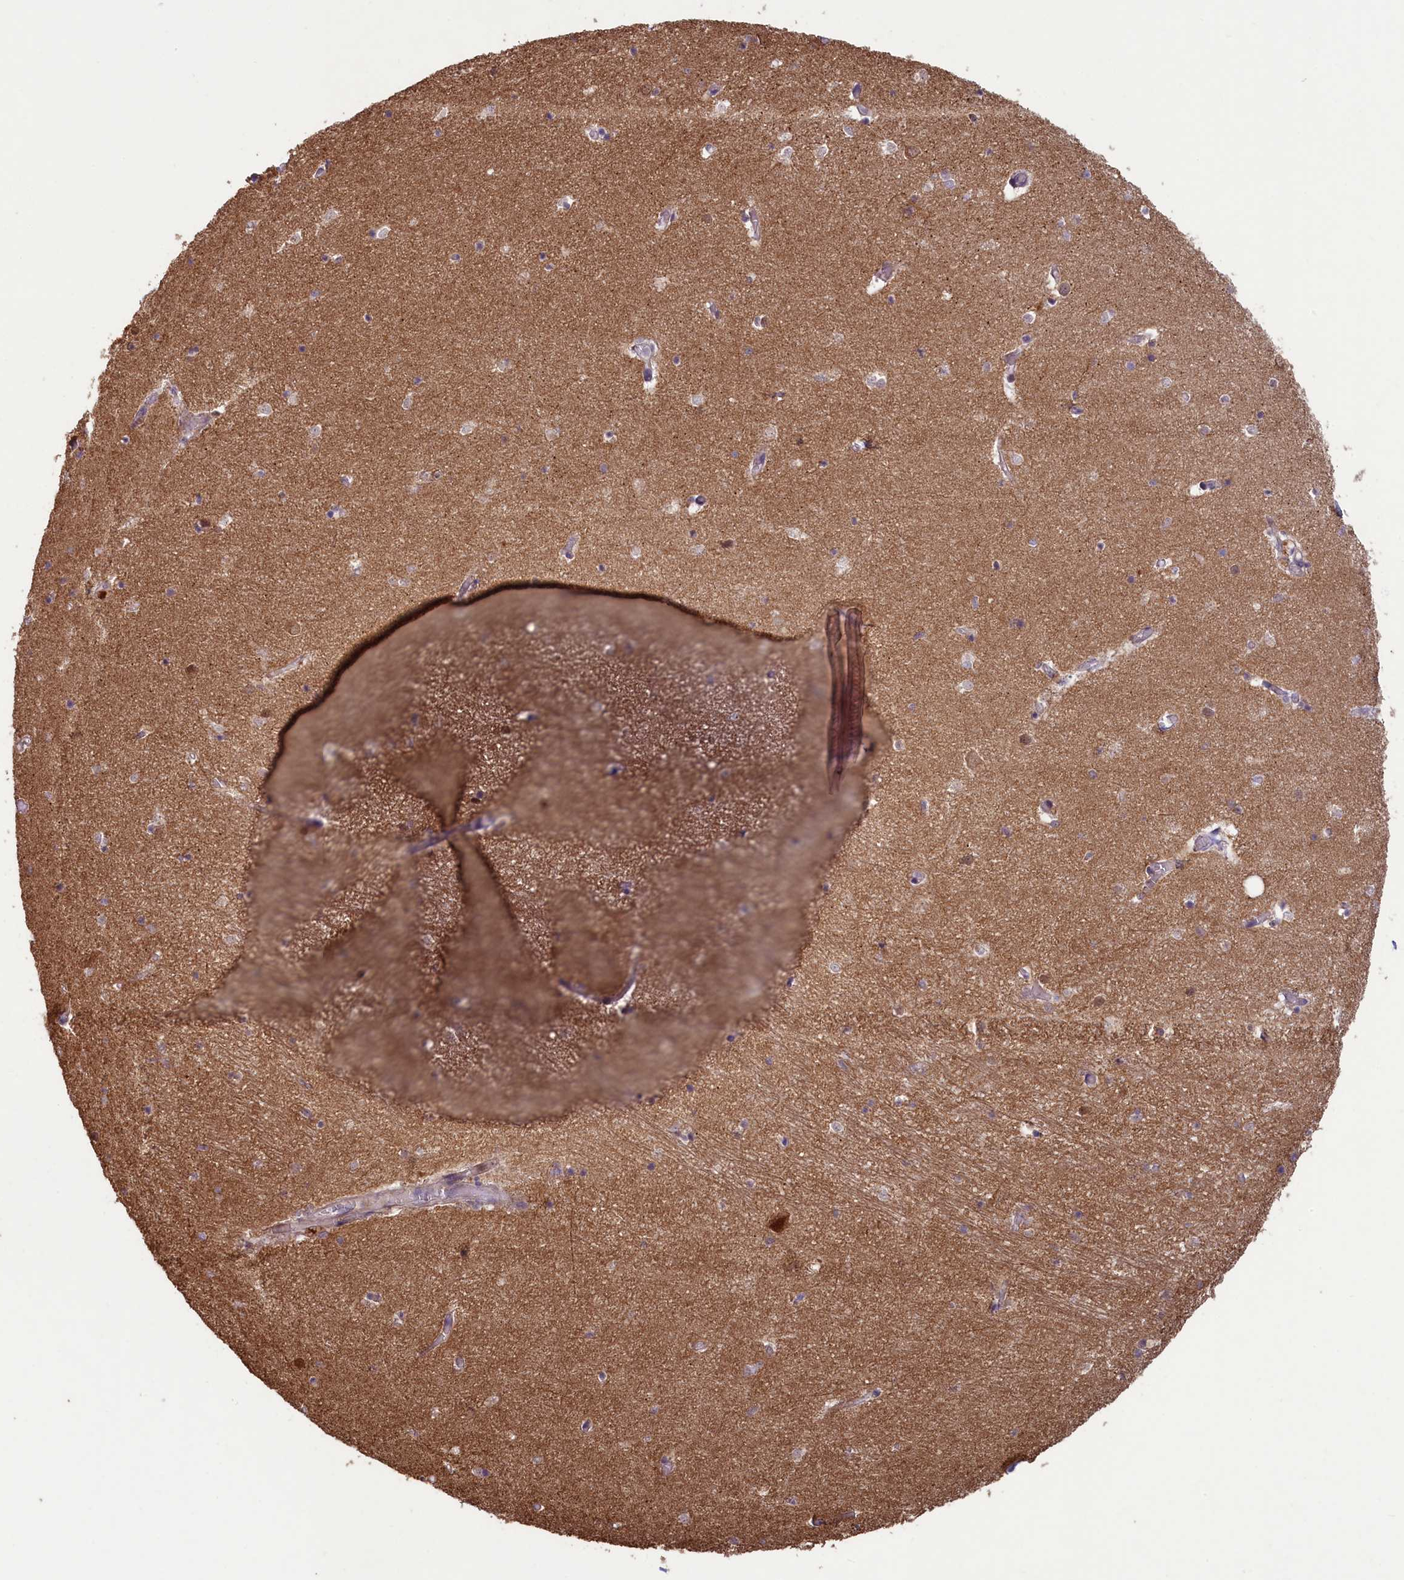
{"staining": {"intensity": "weak", "quantity": "<25%", "location": "nuclear"}, "tissue": "hippocampus", "cell_type": "Glial cells", "image_type": "normal", "snomed": [{"axis": "morphology", "description": "Normal tissue, NOS"}, {"axis": "topography", "description": "Hippocampus"}], "caption": "Immunohistochemistry (IHC) image of benign hippocampus stained for a protein (brown), which exhibits no expression in glial cells.", "gene": "CIAO2B", "patient": {"sex": "female", "age": 64}}